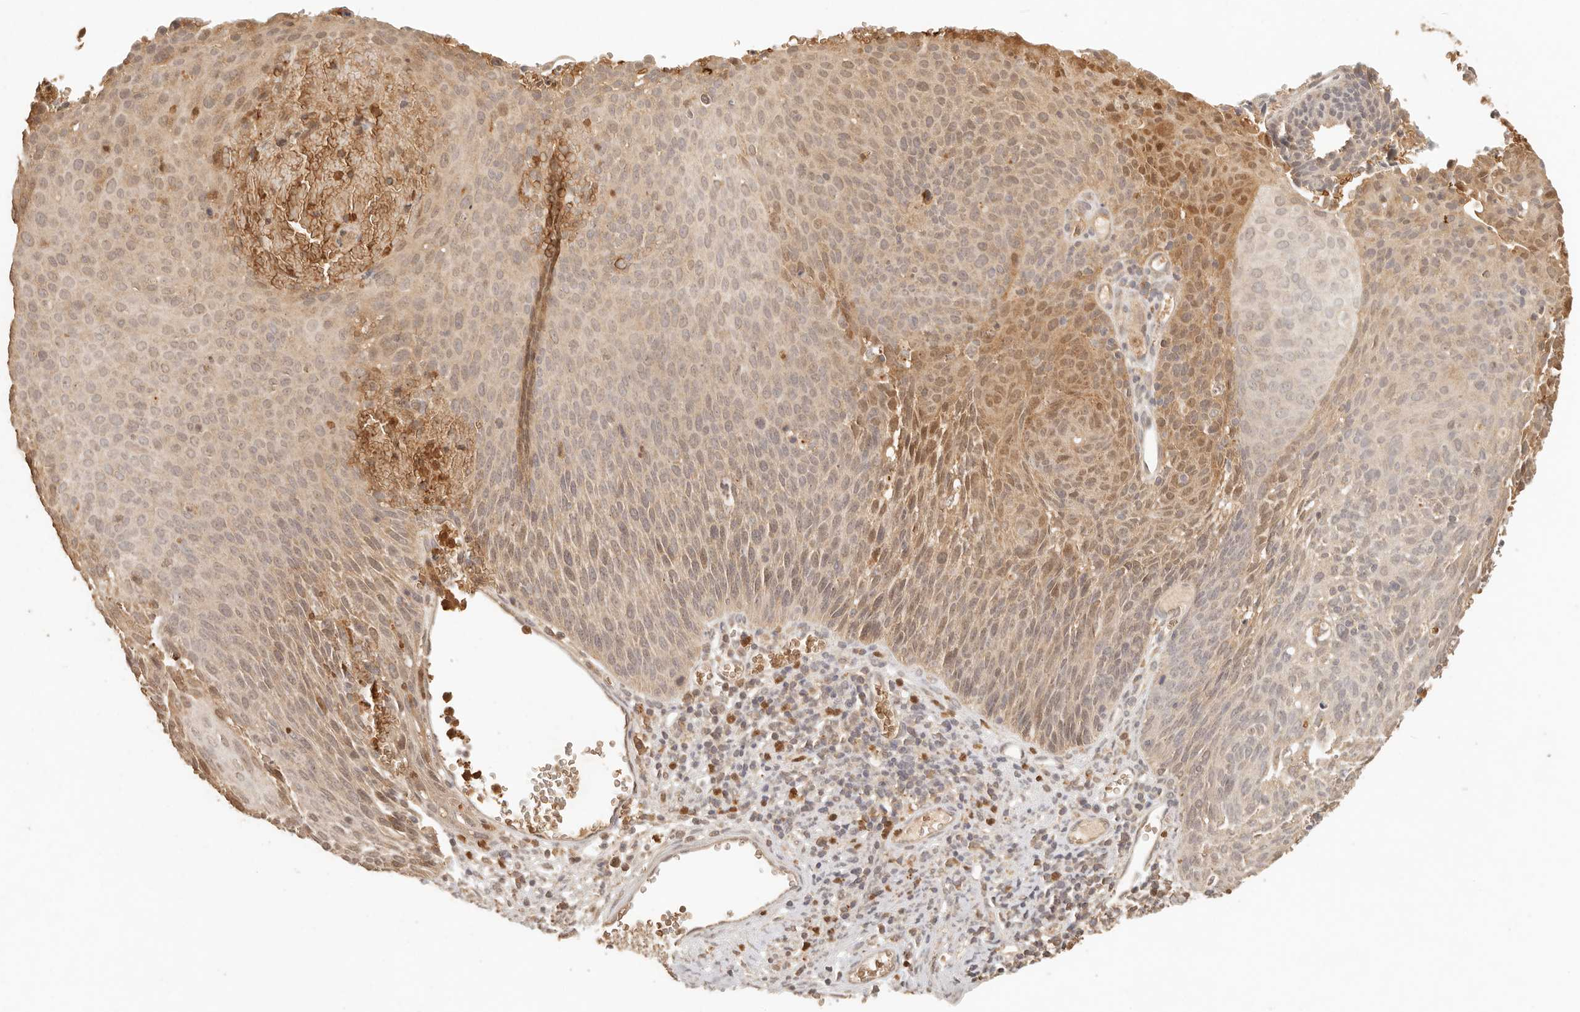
{"staining": {"intensity": "moderate", "quantity": "25%-75%", "location": "cytoplasmic/membranous,nuclear"}, "tissue": "cervical cancer", "cell_type": "Tumor cells", "image_type": "cancer", "snomed": [{"axis": "morphology", "description": "Squamous cell carcinoma, NOS"}, {"axis": "topography", "description": "Cervix"}], "caption": "Protein positivity by IHC exhibits moderate cytoplasmic/membranous and nuclear staining in about 25%-75% of tumor cells in squamous cell carcinoma (cervical).", "gene": "INTS11", "patient": {"sex": "female", "age": 55}}